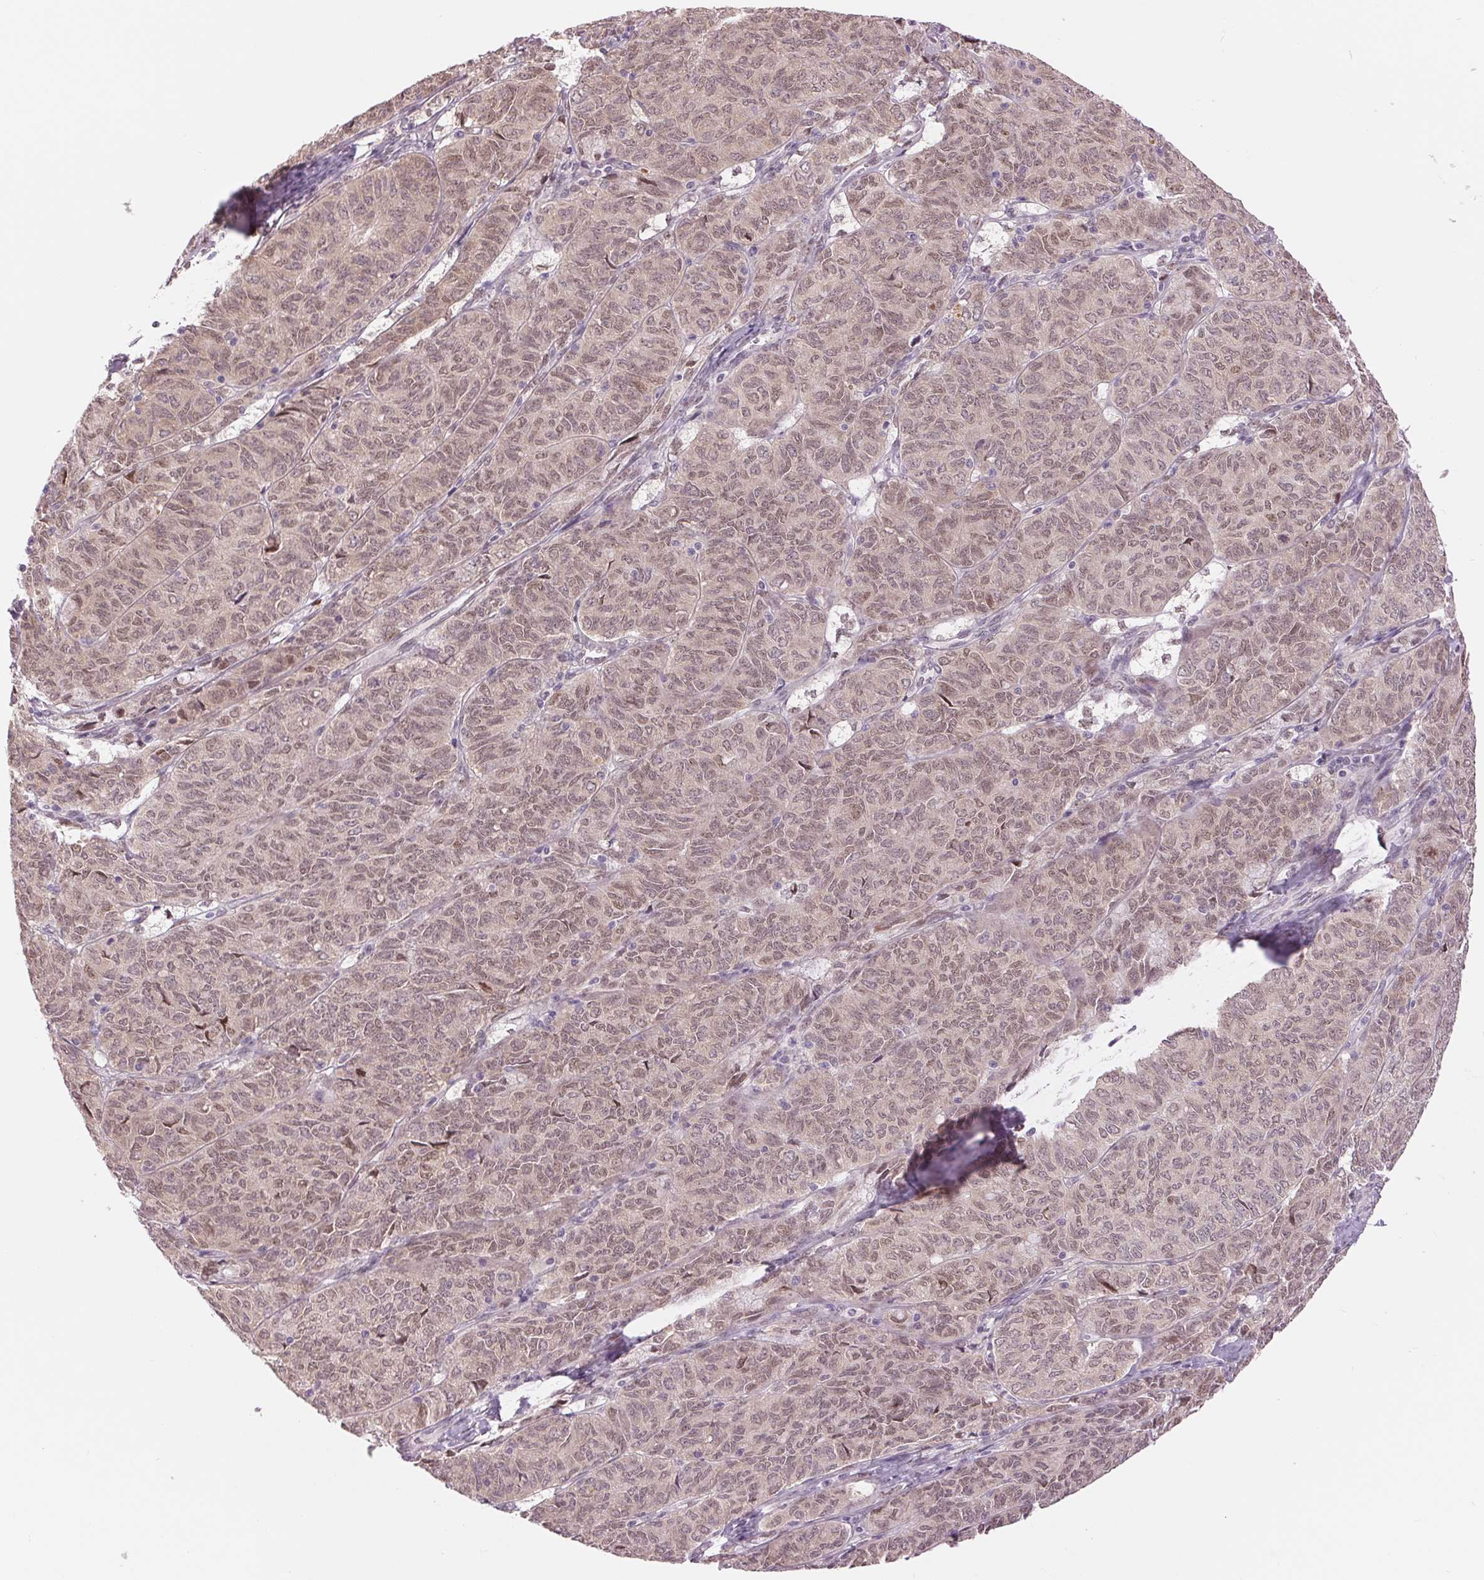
{"staining": {"intensity": "moderate", "quantity": ">75%", "location": "nuclear"}, "tissue": "ovarian cancer", "cell_type": "Tumor cells", "image_type": "cancer", "snomed": [{"axis": "morphology", "description": "Carcinoma, endometroid"}, {"axis": "topography", "description": "Ovary"}], "caption": "Tumor cells show moderate nuclear staining in approximately >75% of cells in ovarian cancer. (Stains: DAB in brown, nuclei in blue, Microscopy: brightfield microscopy at high magnification).", "gene": "ERI3", "patient": {"sex": "female", "age": 80}}